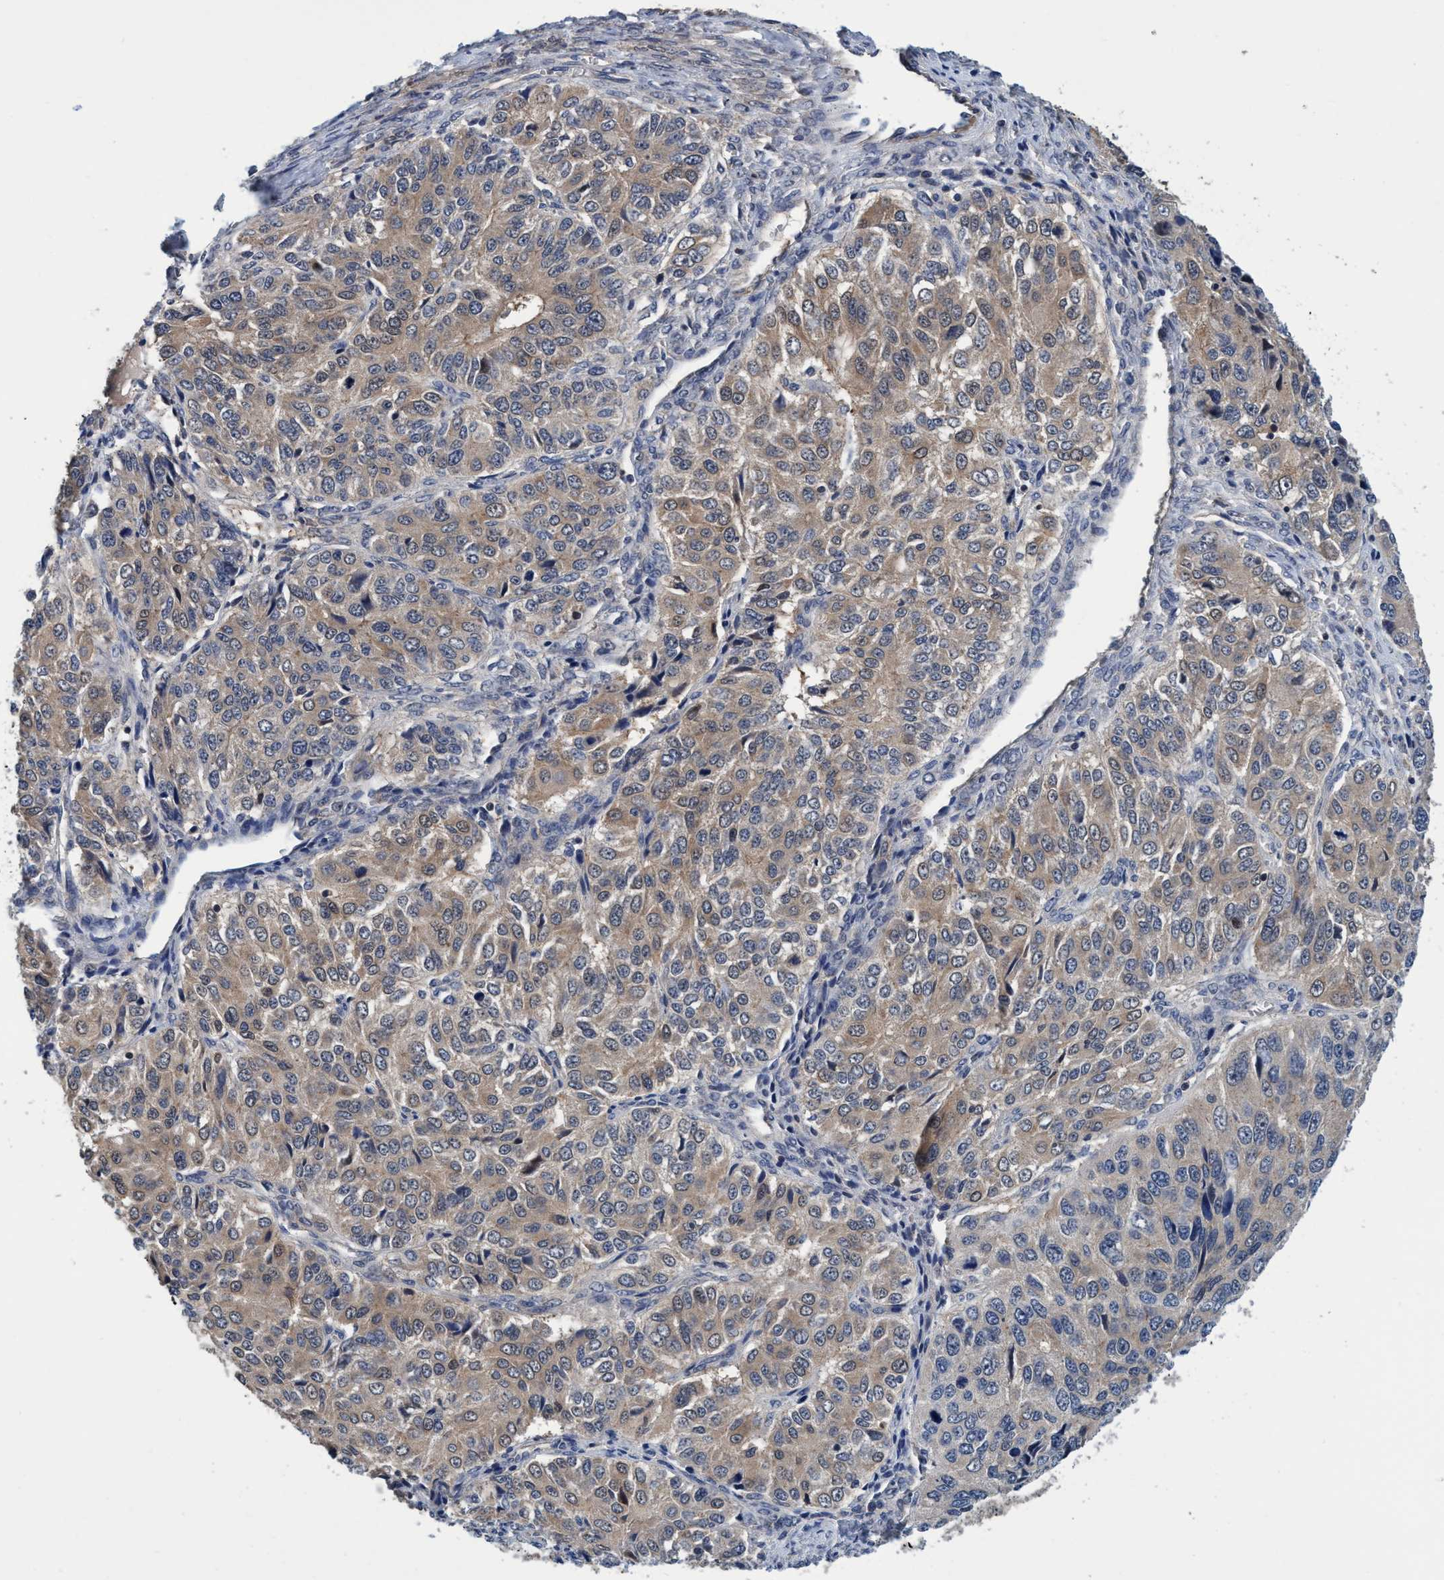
{"staining": {"intensity": "weak", "quantity": ">75%", "location": "cytoplasmic/membranous"}, "tissue": "ovarian cancer", "cell_type": "Tumor cells", "image_type": "cancer", "snomed": [{"axis": "morphology", "description": "Carcinoma, endometroid"}, {"axis": "topography", "description": "Ovary"}], "caption": "Protein expression analysis of endometroid carcinoma (ovarian) shows weak cytoplasmic/membranous expression in approximately >75% of tumor cells.", "gene": "CALCOCO2", "patient": {"sex": "female", "age": 51}}